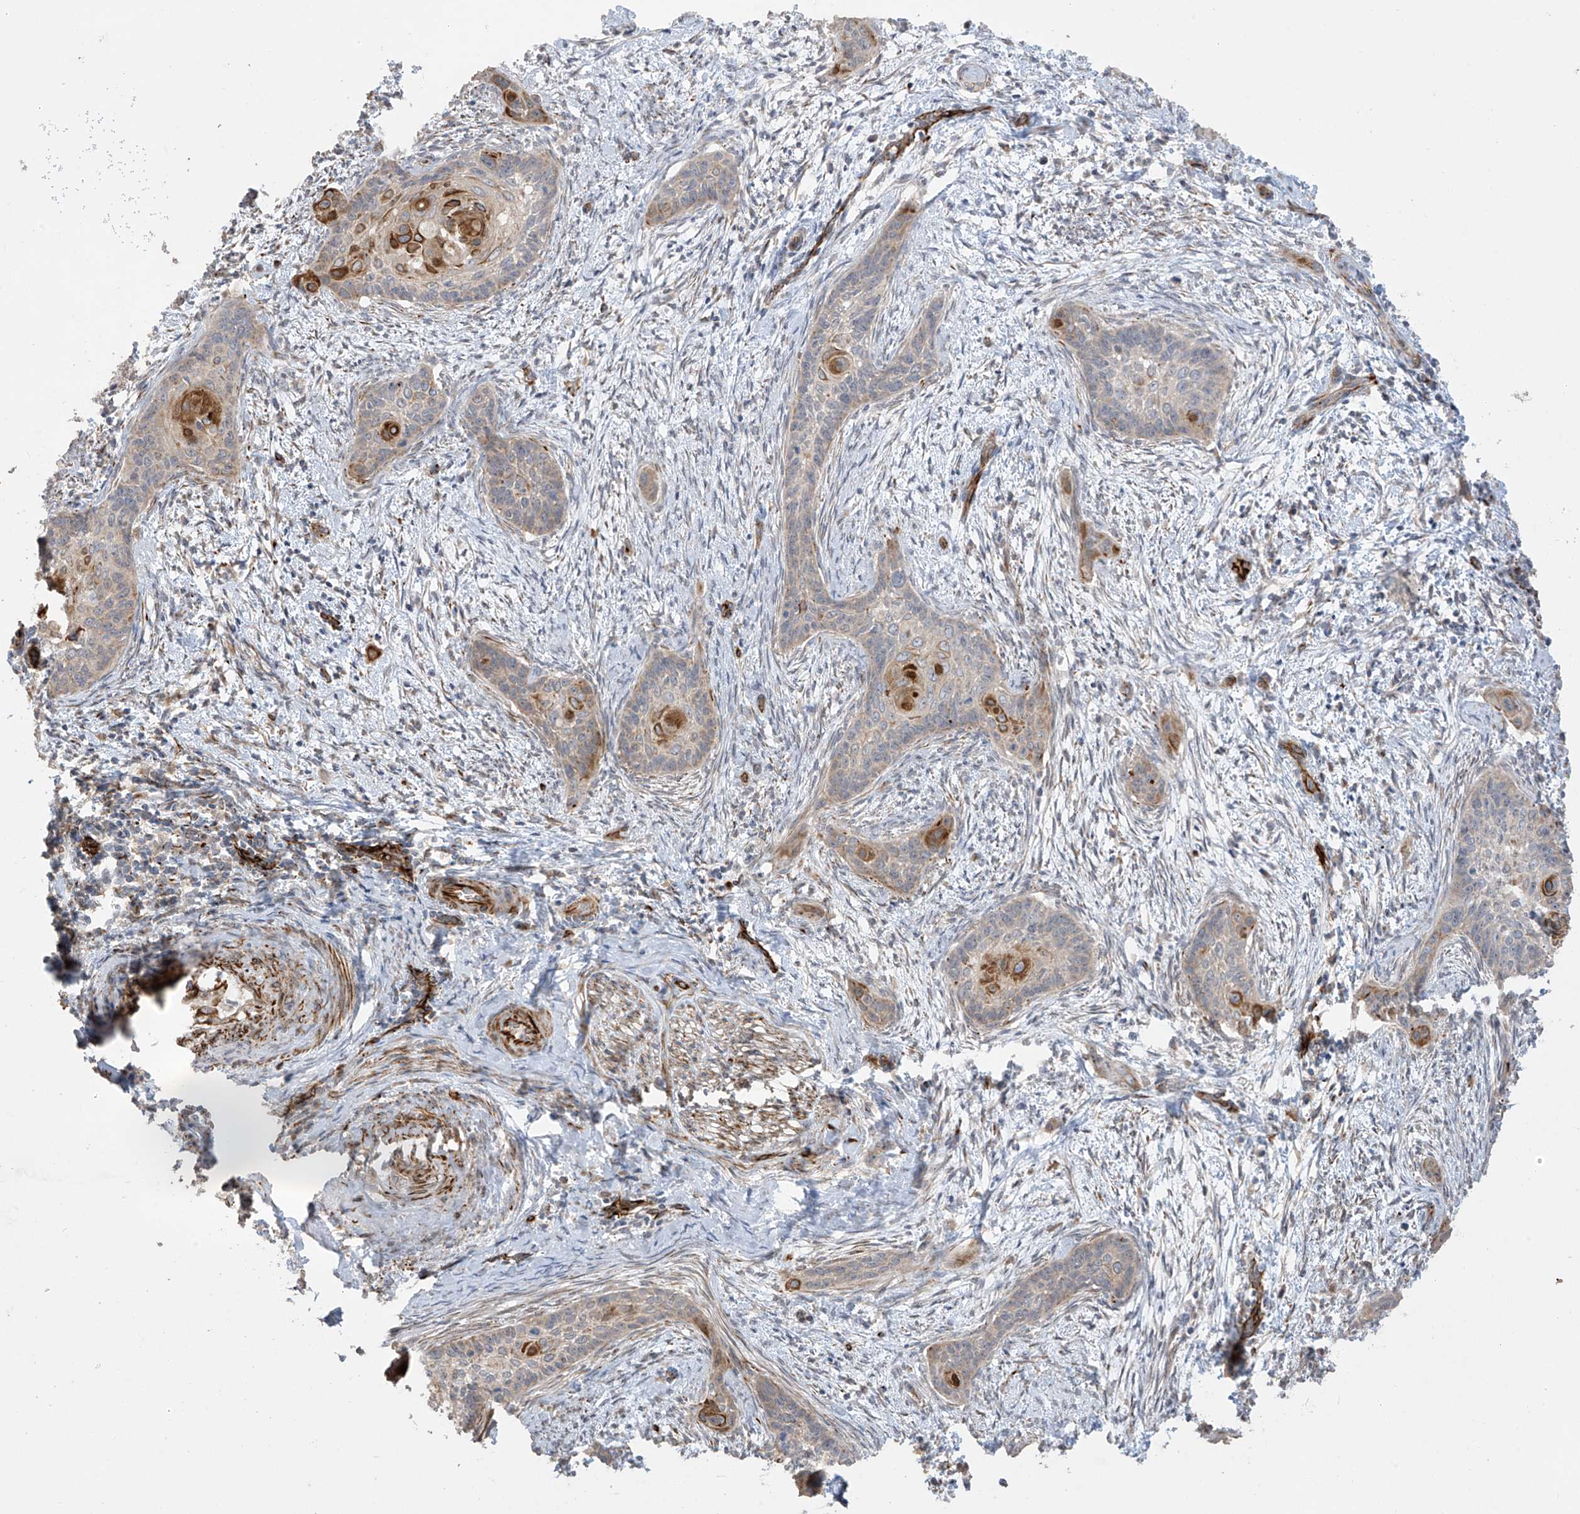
{"staining": {"intensity": "strong", "quantity": "<25%", "location": "cytoplasmic/membranous"}, "tissue": "cervical cancer", "cell_type": "Tumor cells", "image_type": "cancer", "snomed": [{"axis": "morphology", "description": "Squamous cell carcinoma, NOS"}, {"axis": "topography", "description": "Cervix"}], "caption": "Human cervical cancer (squamous cell carcinoma) stained with a brown dye shows strong cytoplasmic/membranous positive positivity in about <25% of tumor cells.", "gene": "DCDC2", "patient": {"sex": "female", "age": 33}}